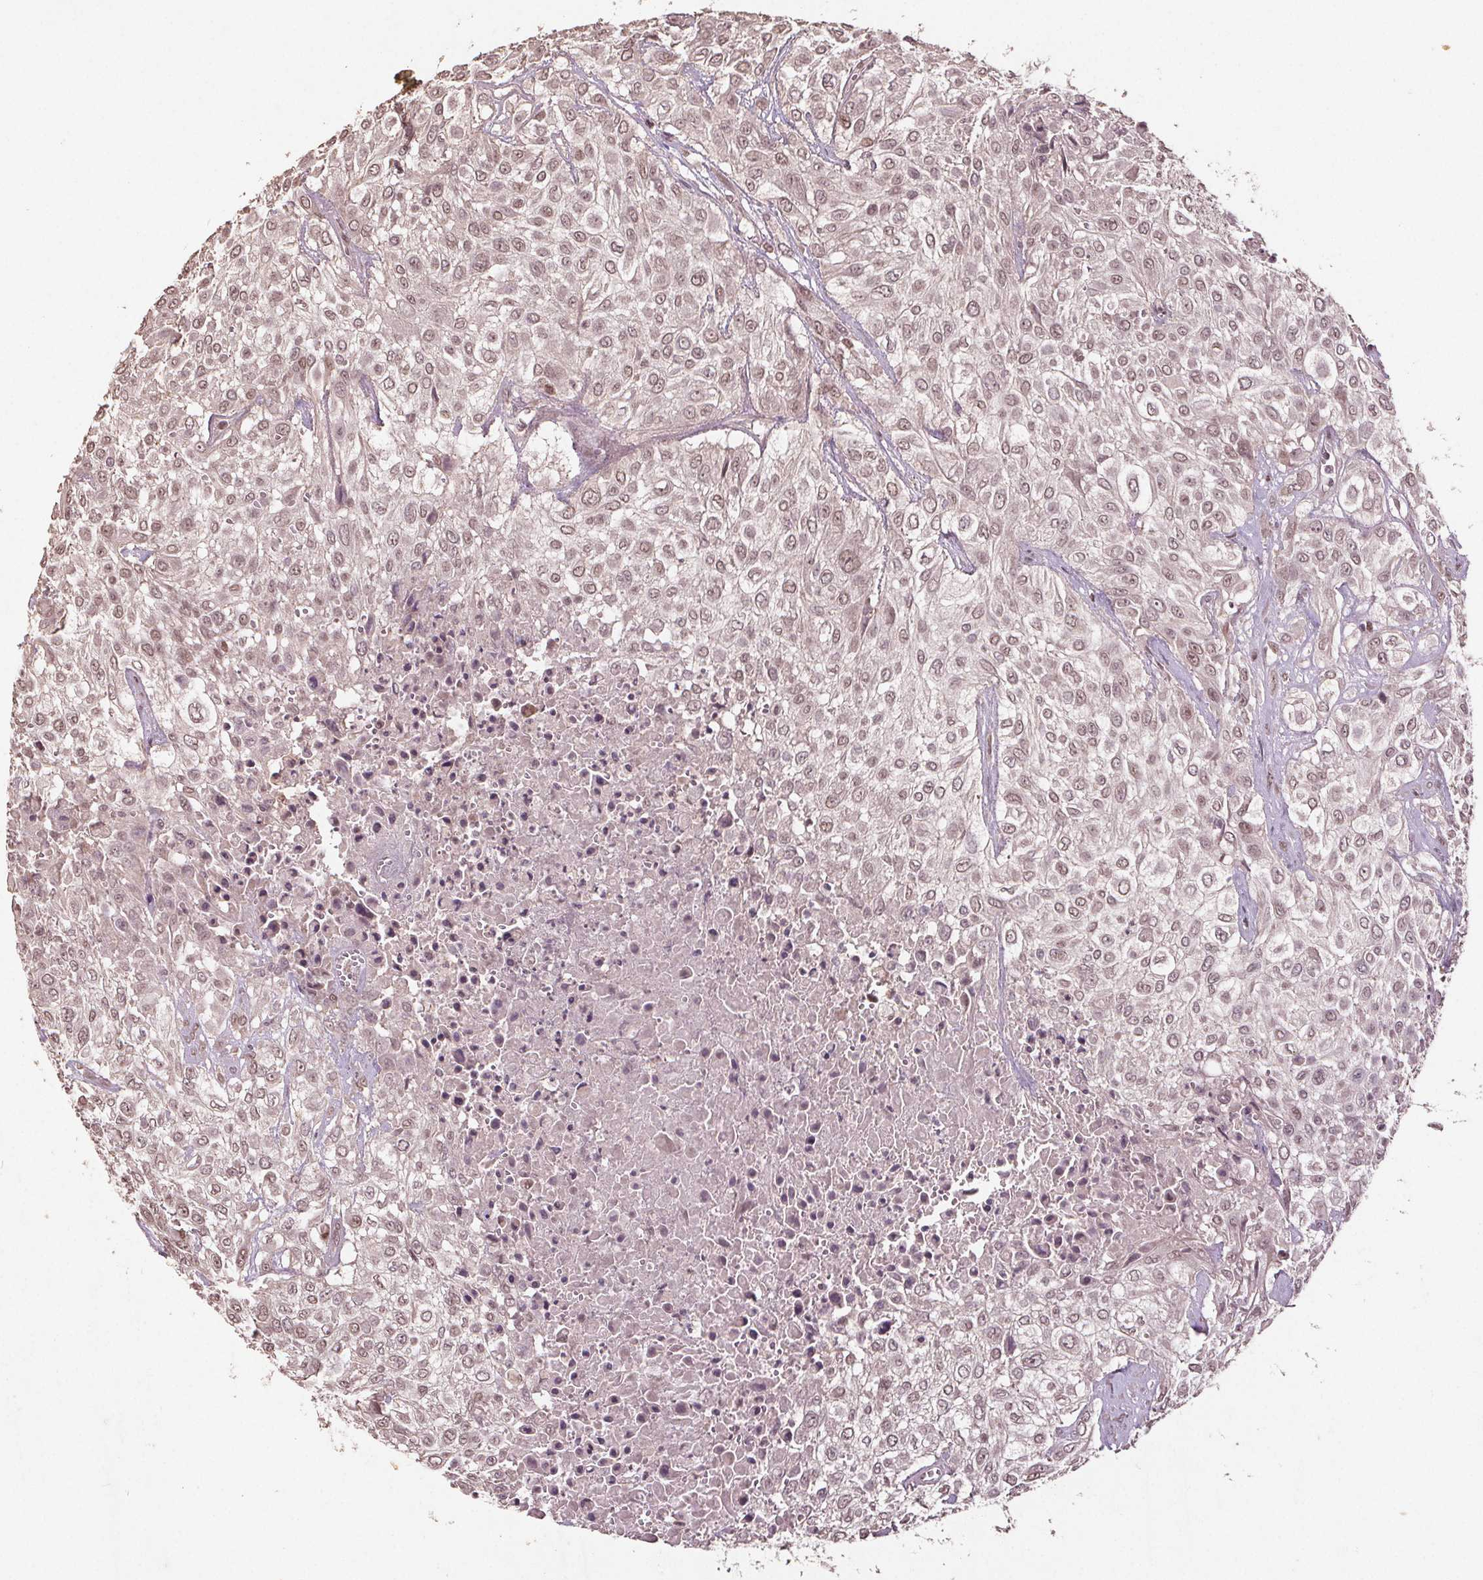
{"staining": {"intensity": "weak", "quantity": ">75%", "location": "nuclear"}, "tissue": "urothelial cancer", "cell_type": "Tumor cells", "image_type": "cancer", "snomed": [{"axis": "morphology", "description": "Urothelial carcinoma, High grade"}, {"axis": "topography", "description": "Urinary bladder"}], "caption": "The image demonstrates immunohistochemical staining of high-grade urothelial carcinoma. There is weak nuclear positivity is present in approximately >75% of tumor cells. Using DAB (brown) and hematoxylin (blue) stains, captured at high magnification using brightfield microscopy.", "gene": "DNMT3B", "patient": {"sex": "male", "age": 57}}